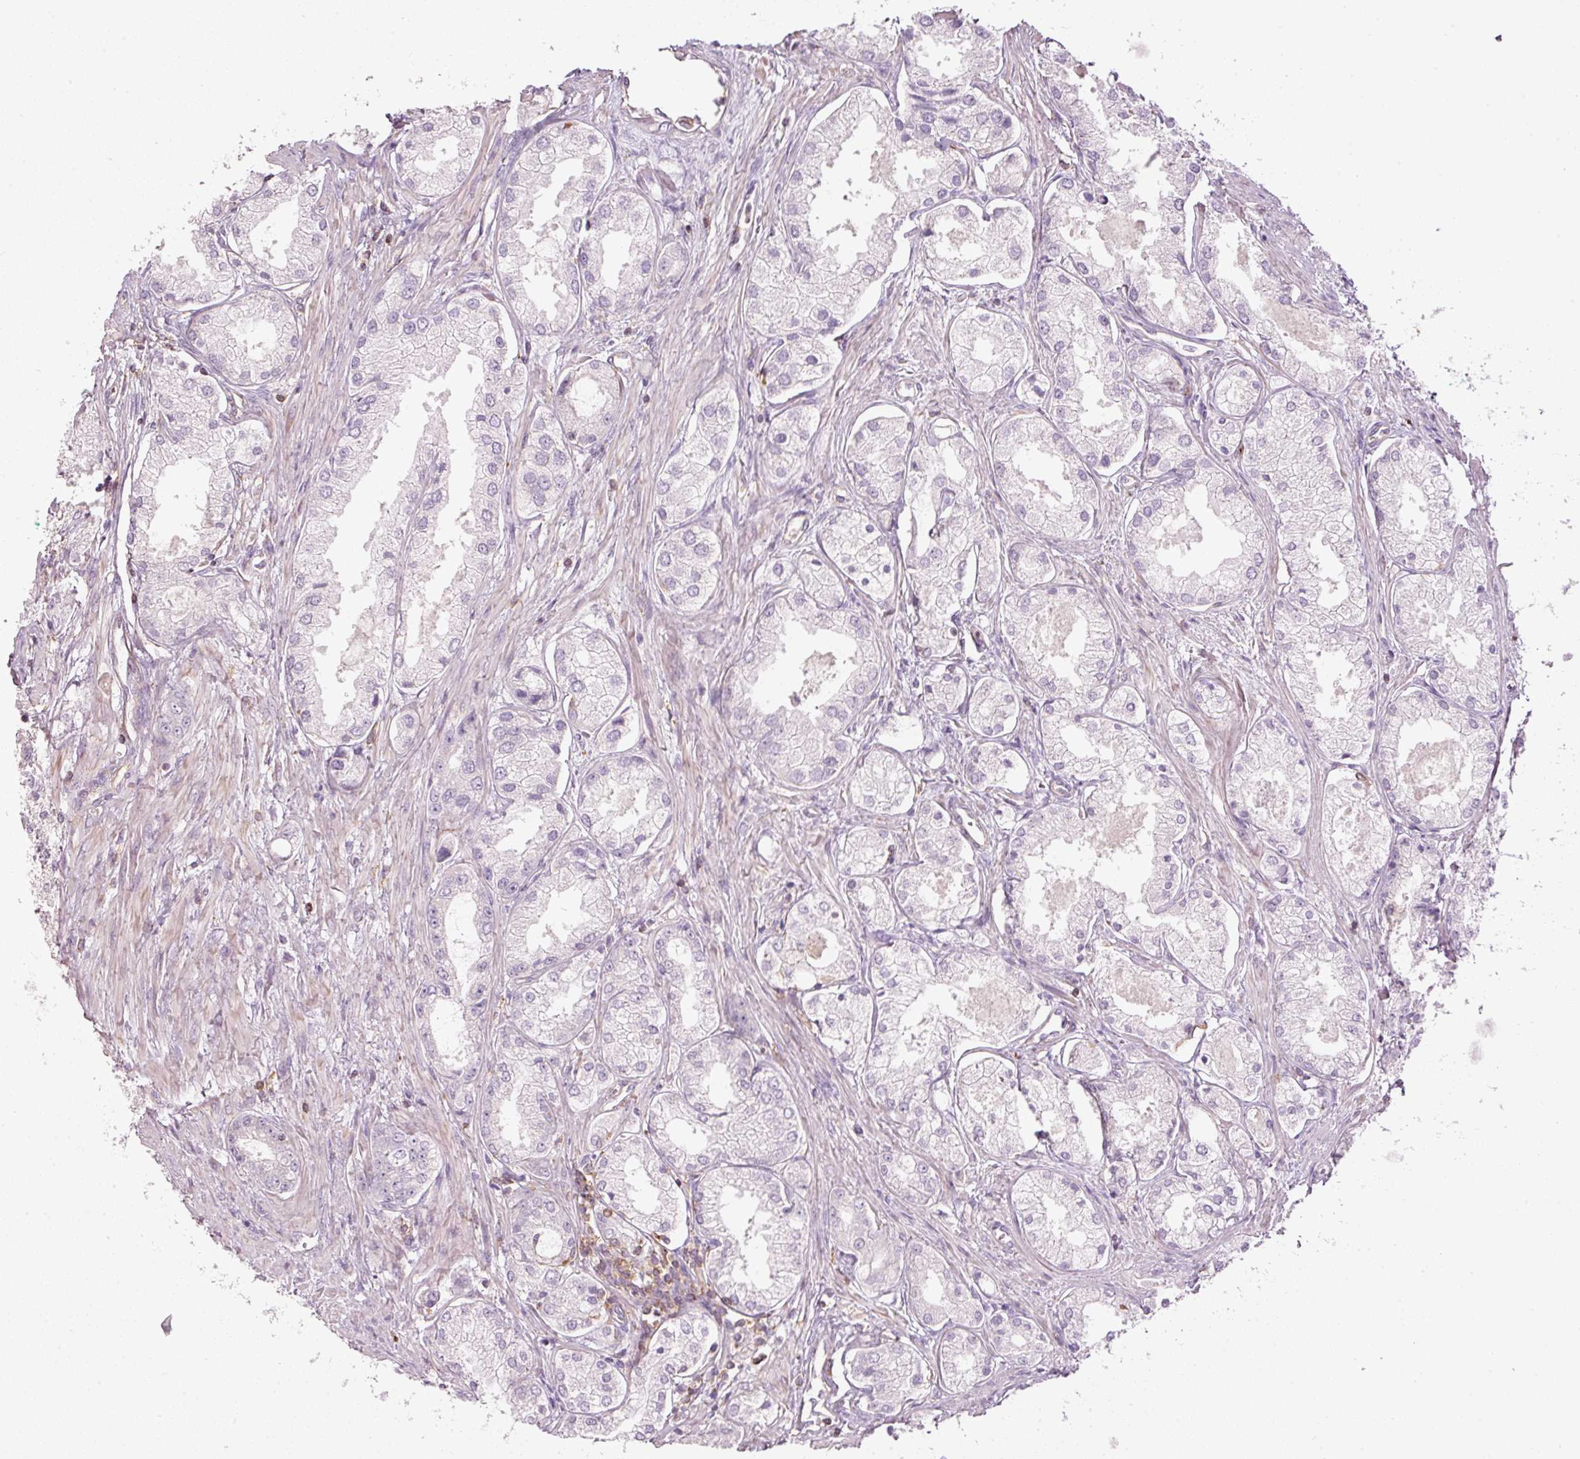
{"staining": {"intensity": "negative", "quantity": "none", "location": "none"}, "tissue": "prostate cancer", "cell_type": "Tumor cells", "image_type": "cancer", "snomed": [{"axis": "morphology", "description": "Adenocarcinoma, Low grade"}, {"axis": "topography", "description": "Prostate"}], "caption": "Adenocarcinoma (low-grade) (prostate) stained for a protein using immunohistochemistry (IHC) displays no positivity tumor cells.", "gene": "SIPA1", "patient": {"sex": "male", "age": 68}}